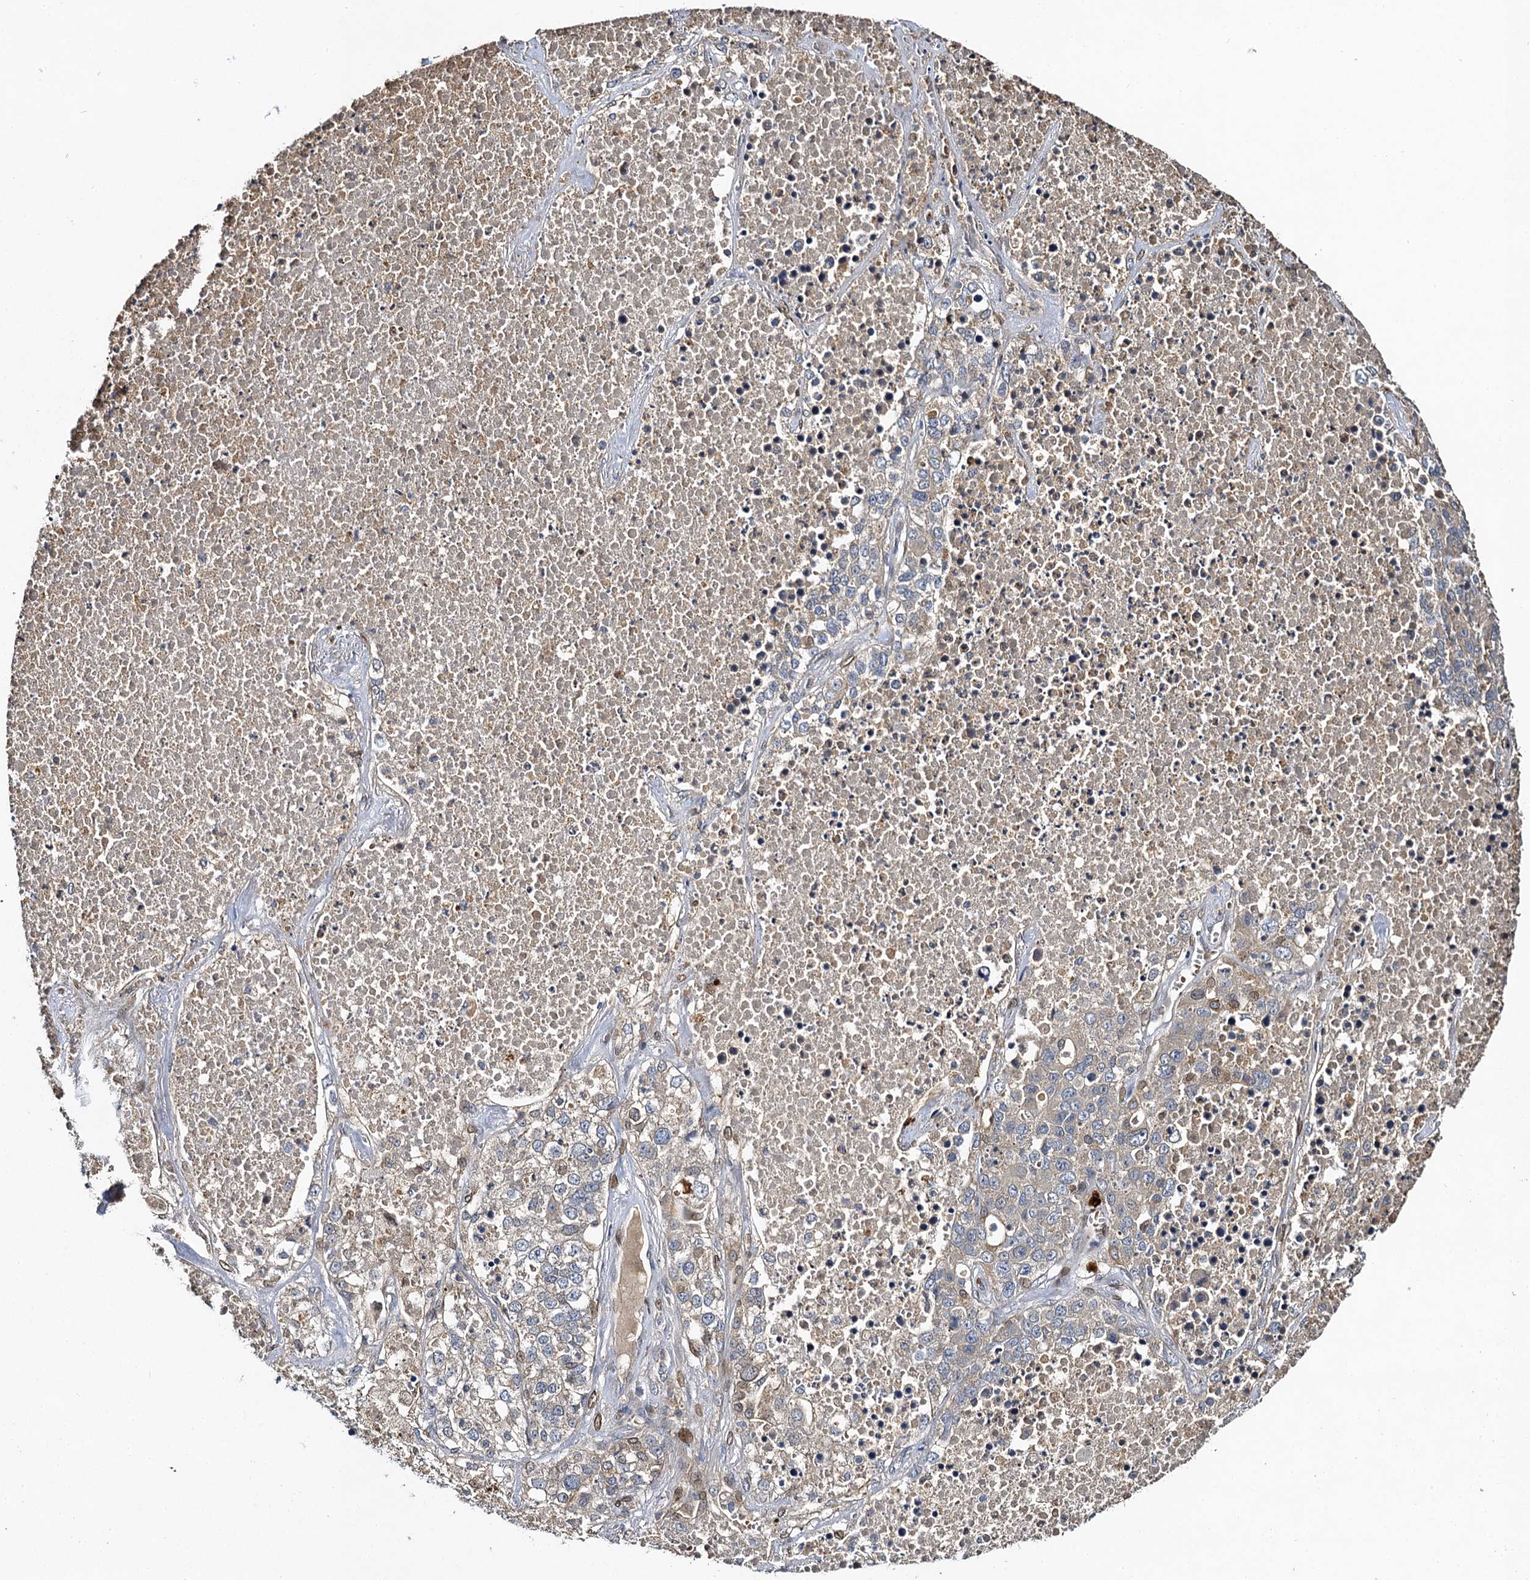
{"staining": {"intensity": "negative", "quantity": "none", "location": "none"}, "tissue": "lung cancer", "cell_type": "Tumor cells", "image_type": "cancer", "snomed": [{"axis": "morphology", "description": "Adenocarcinoma, NOS"}, {"axis": "topography", "description": "Lung"}], "caption": "Immunohistochemistry (IHC) photomicrograph of human adenocarcinoma (lung) stained for a protein (brown), which exhibits no positivity in tumor cells.", "gene": "SLC11A2", "patient": {"sex": "male", "age": 49}}